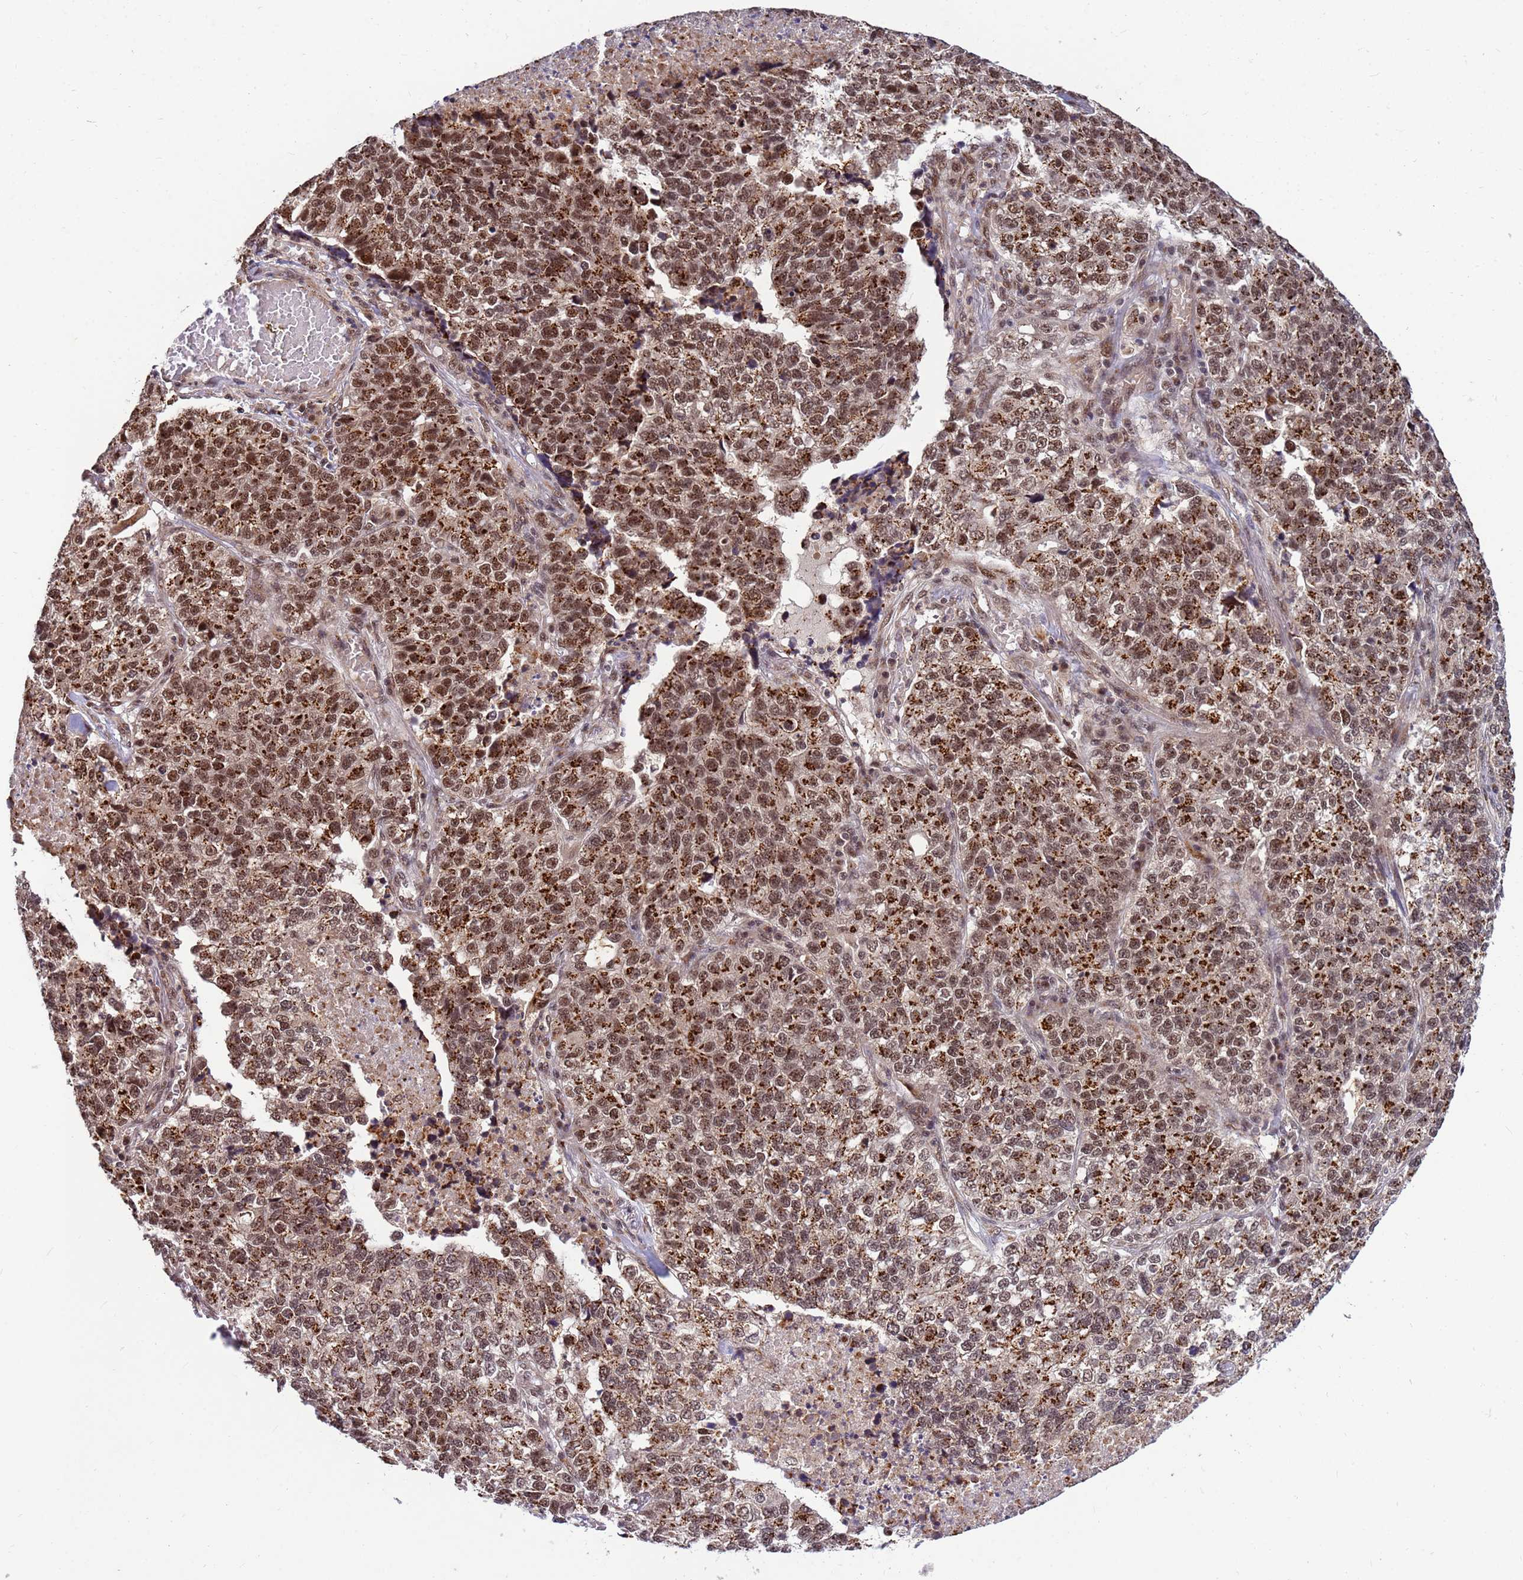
{"staining": {"intensity": "moderate", "quantity": ">75%", "location": "cytoplasmic/membranous,nuclear"}, "tissue": "lung cancer", "cell_type": "Tumor cells", "image_type": "cancer", "snomed": [{"axis": "morphology", "description": "Adenocarcinoma, NOS"}, {"axis": "topography", "description": "Lung"}], "caption": "Moderate cytoplasmic/membranous and nuclear protein staining is seen in approximately >75% of tumor cells in adenocarcinoma (lung). (IHC, brightfield microscopy, high magnification).", "gene": "NCBP2", "patient": {"sex": "male", "age": 49}}